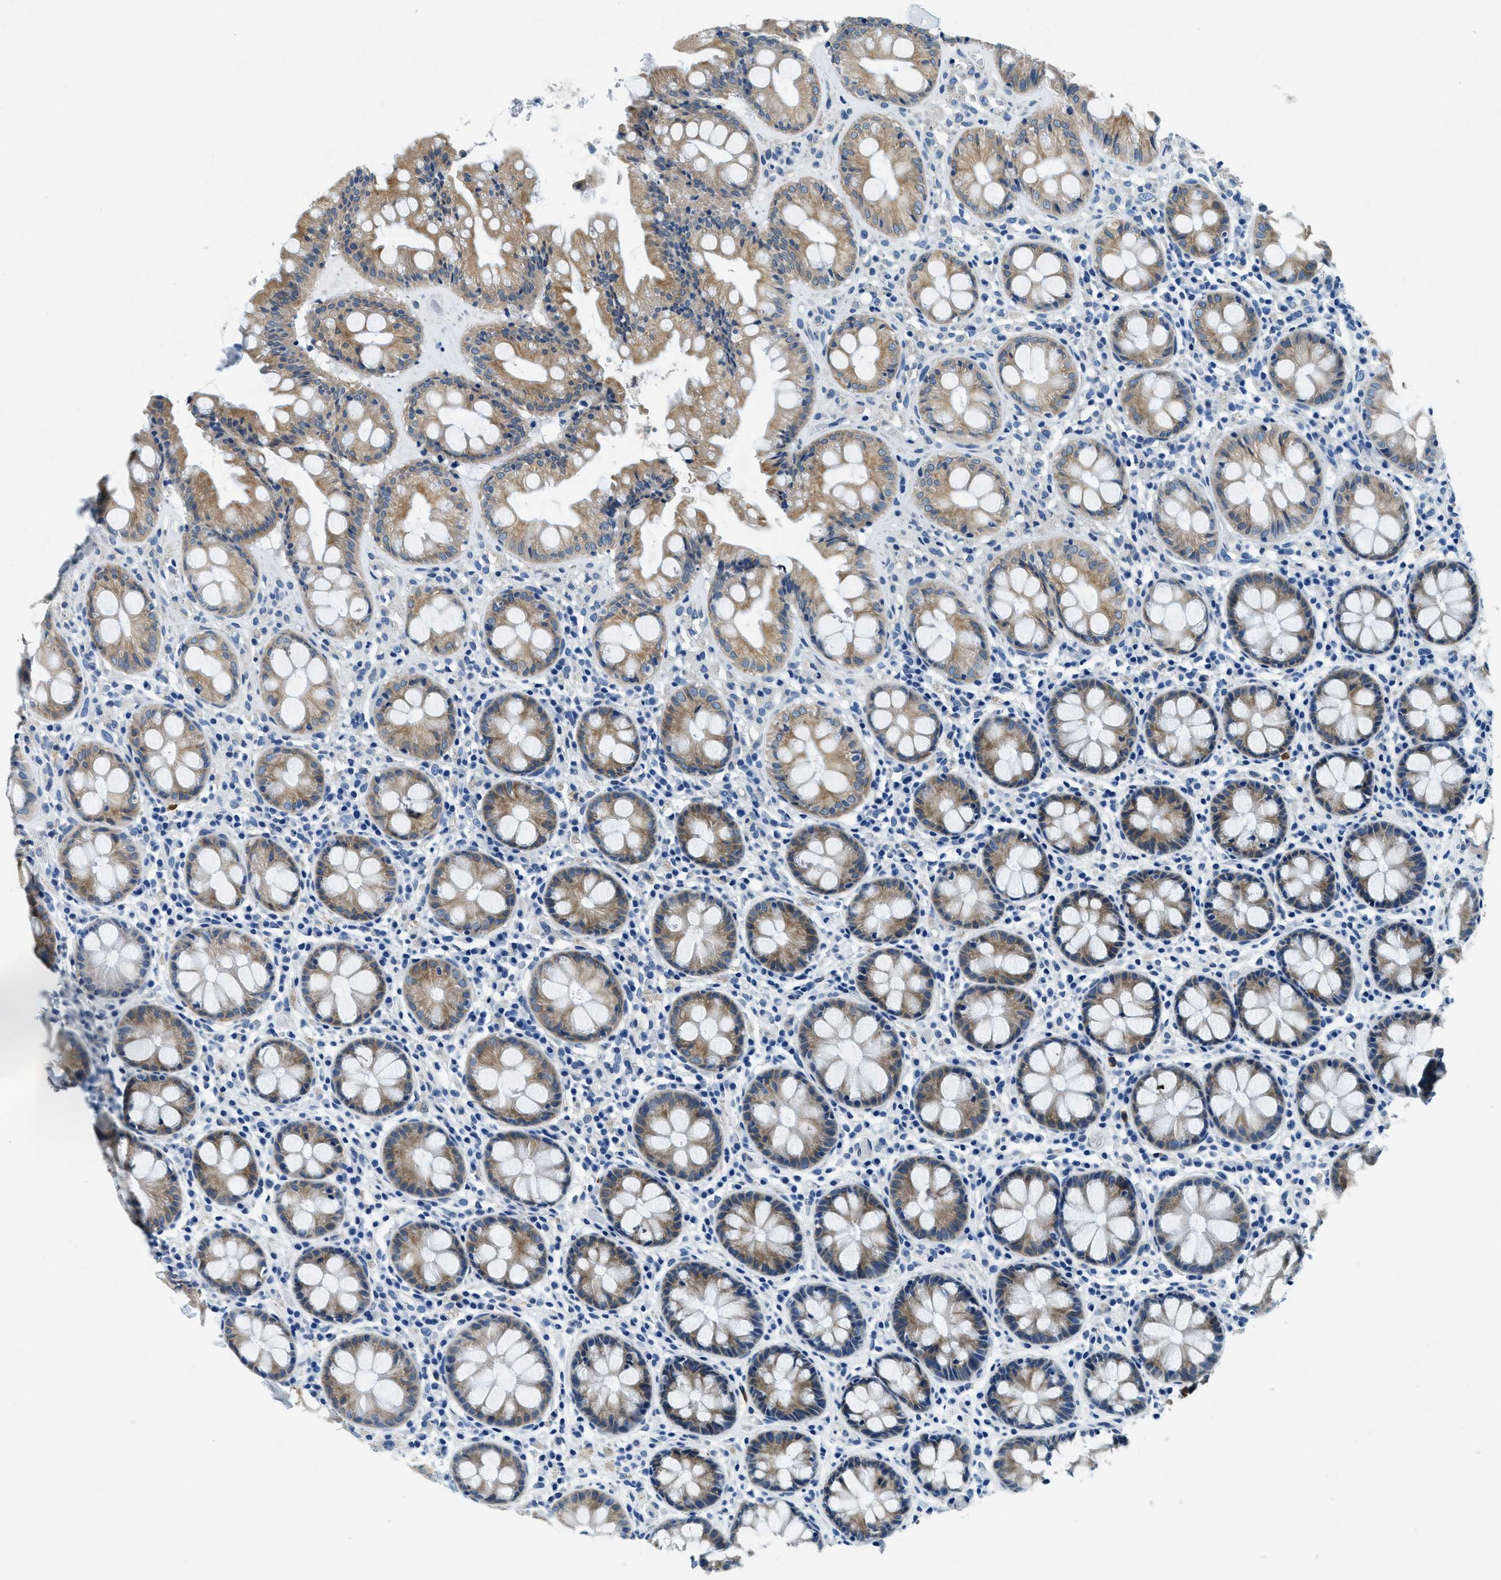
{"staining": {"intensity": "moderate", "quantity": ">75%", "location": "cytoplasmic/membranous"}, "tissue": "rectum", "cell_type": "Glandular cells", "image_type": "normal", "snomed": [{"axis": "morphology", "description": "Normal tissue, NOS"}, {"axis": "topography", "description": "Rectum"}], "caption": "DAB immunohistochemical staining of benign rectum shows moderate cytoplasmic/membranous protein positivity in approximately >75% of glandular cells.", "gene": "UBAC2", "patient": {"sex": "male", "age": 64}}